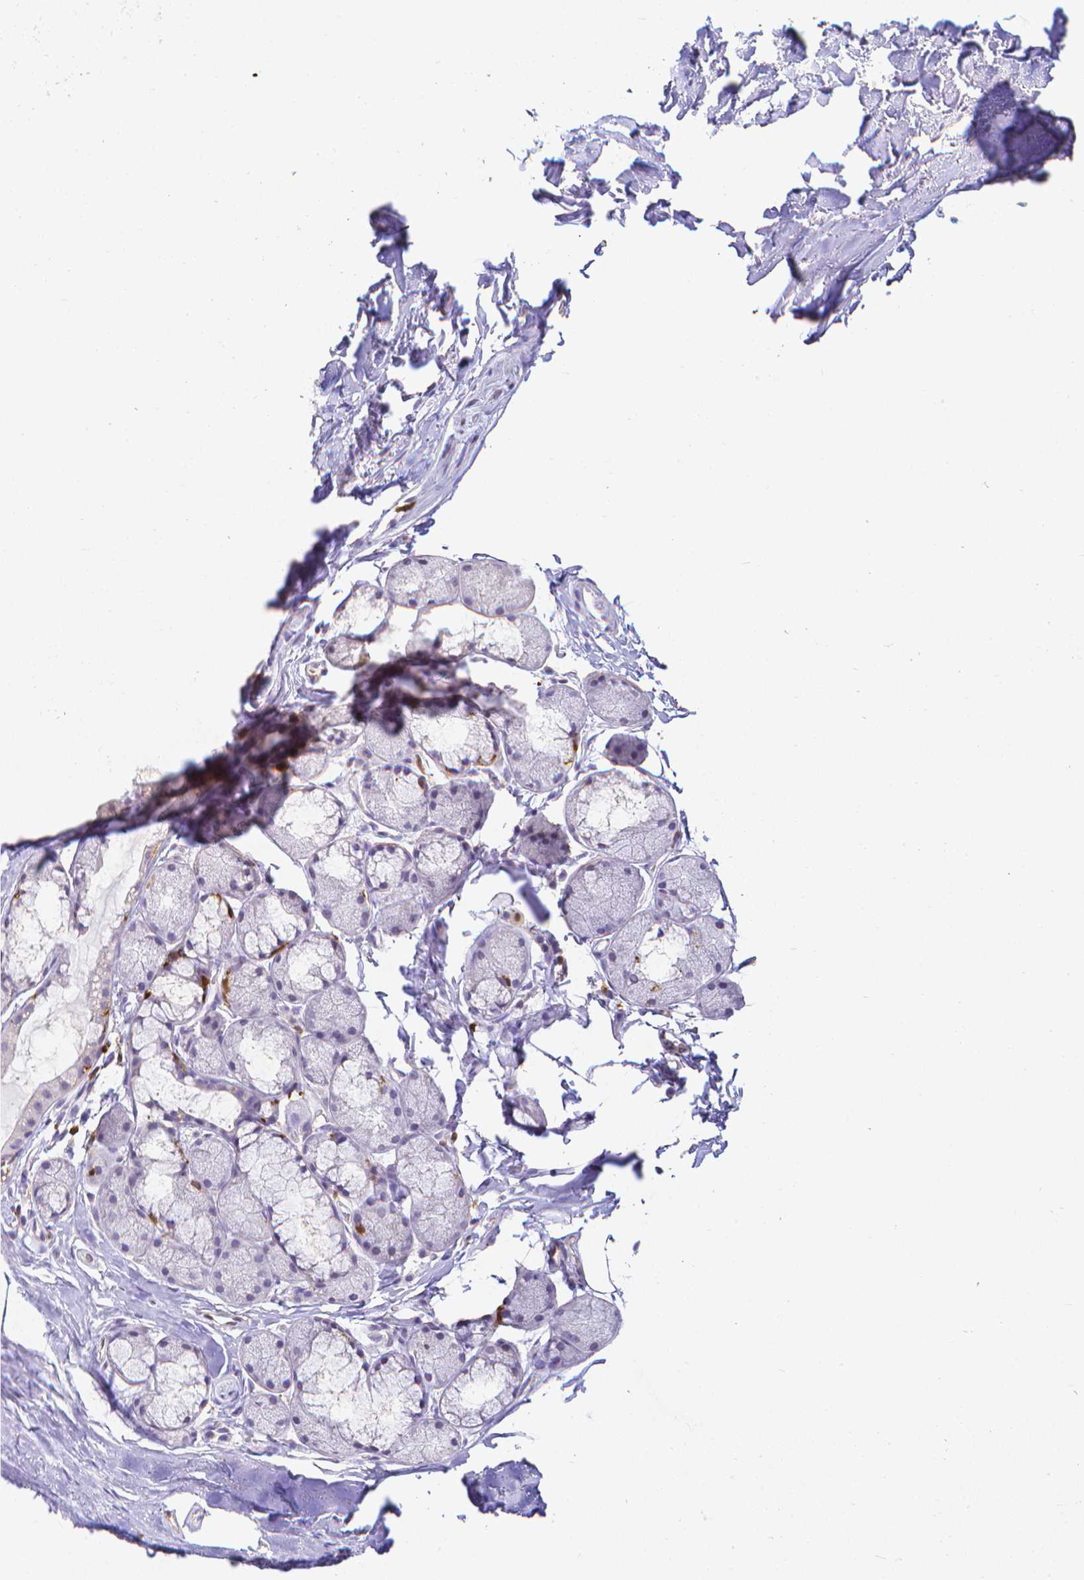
{"staining": {"intensity": "negative", "quantity": "none", "location": "none"}, "tissue": "adipose tissue", "cell_type": "Adipocytes", "image_type": "normal", "snomed": [{"axis": "morphology", "description": "Normal tissue, NOS"}, {"axis": "topography", "description": "Lymph node"}, {"axis": "topography", "description": "Cartilage tissue"}, {"axis": "topography", "description": "Bronchus"}], "caption": "The immunohistochemistry (IHC) histopathology image has no significant staining in adipocytes of adipose tissue.", "gene": "COTL1", "patient": {"sex": "female", "age": 70}}